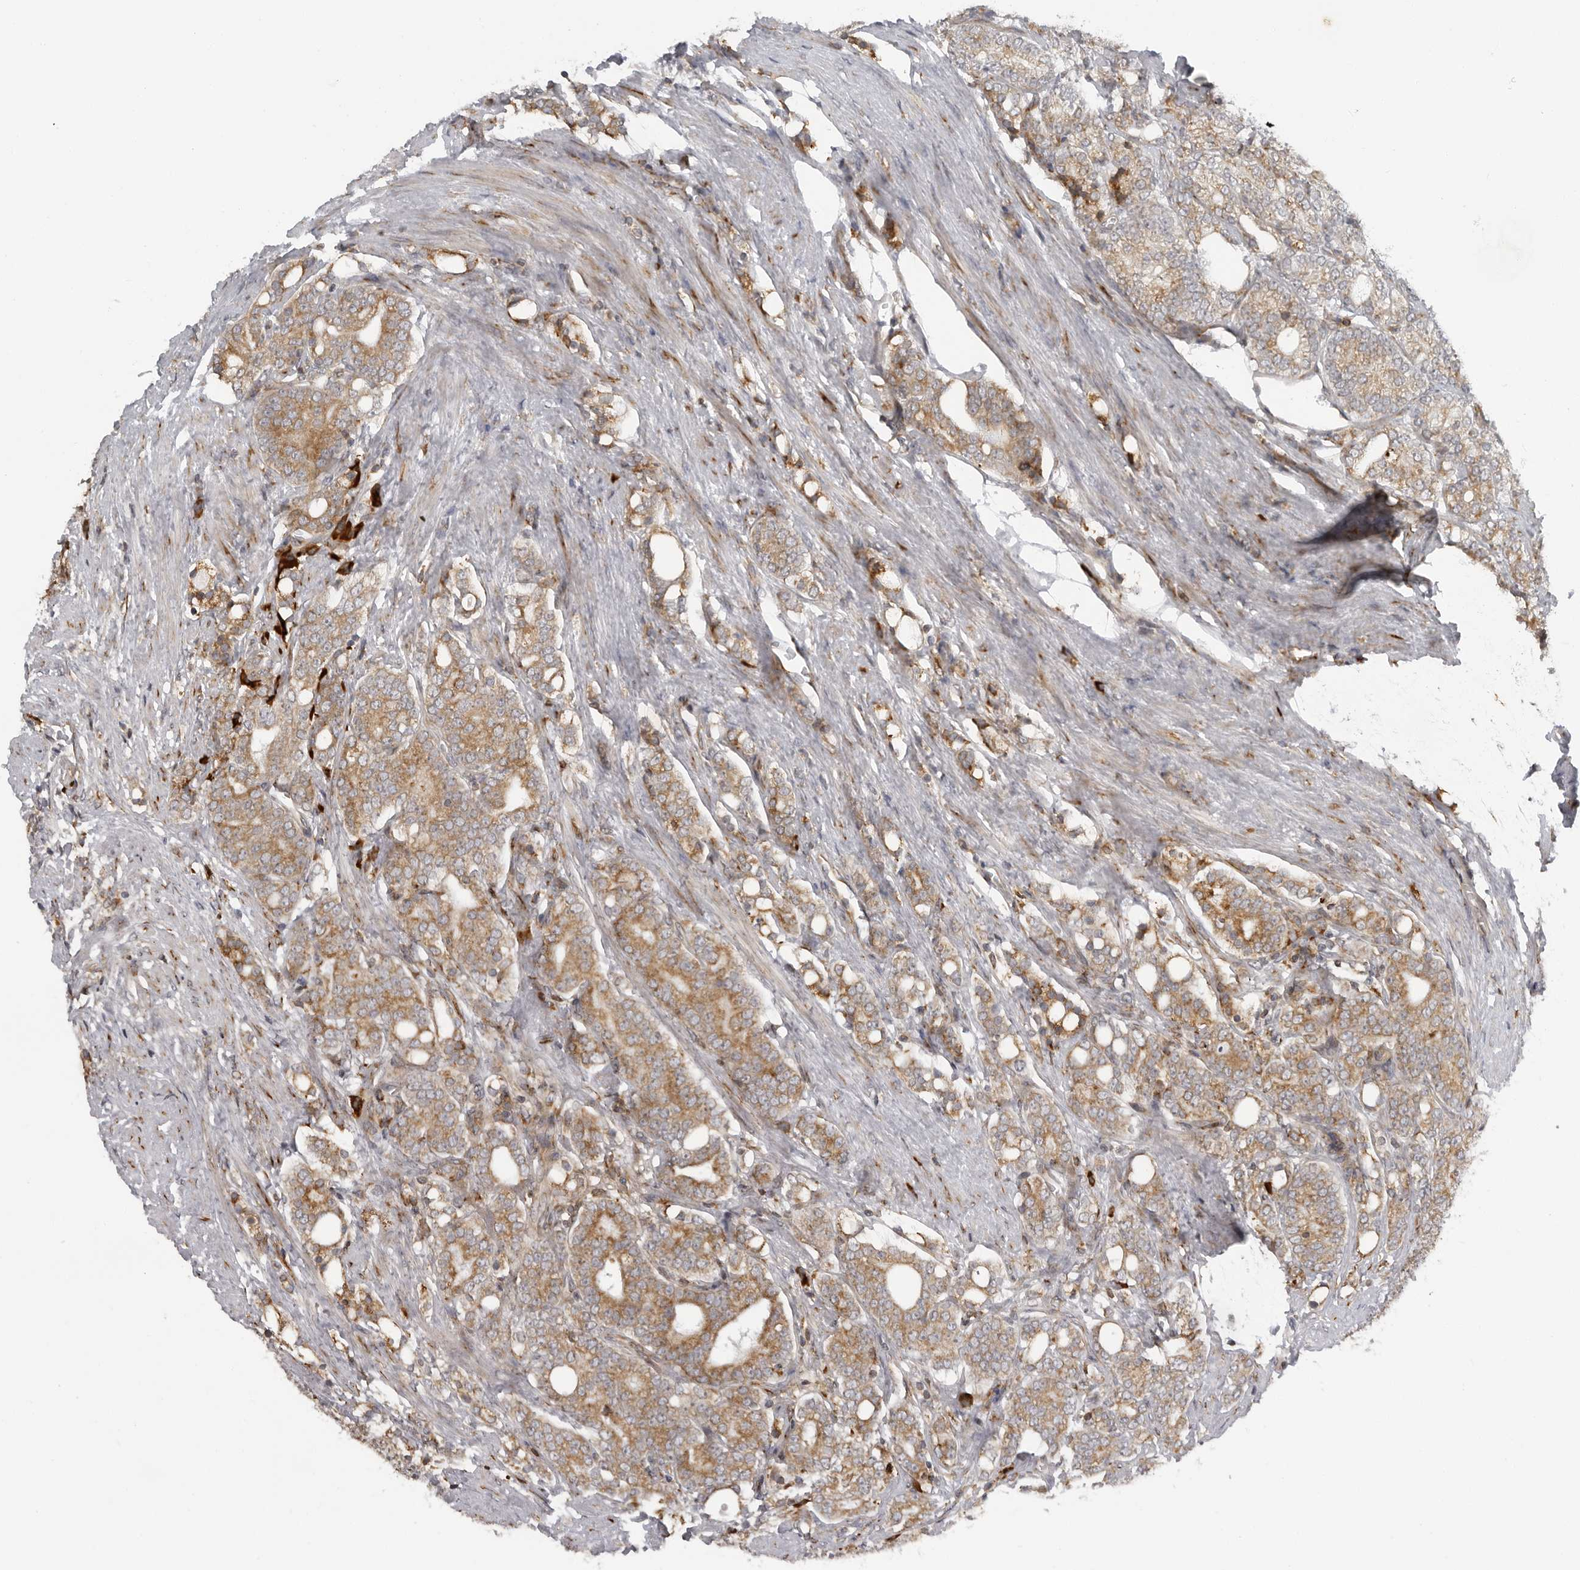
{"staining": {"intensity": "moderate", "quantity": ">75%", "location": "cytoplasmic/membranous"}, "tissue": "prostate cancer", "cell_type": "Tumor cells", "image_type": "cancer", "snomed": [{"axis": "morphology", "description": "Adenocarcinoma, High grade"}, {"axis": "topography", "description": "Prostate"}], "caption": "A brown stain labels moderate cytoplasmic/membranous staining of a protein in adenocarcinoma (high-grade) (prostate) tumor cells. (DAB = brown stain, brightfield microscopy at high magnification).", "gene": "ALPK2", "patient": {"sex": "male", "age": 57}}